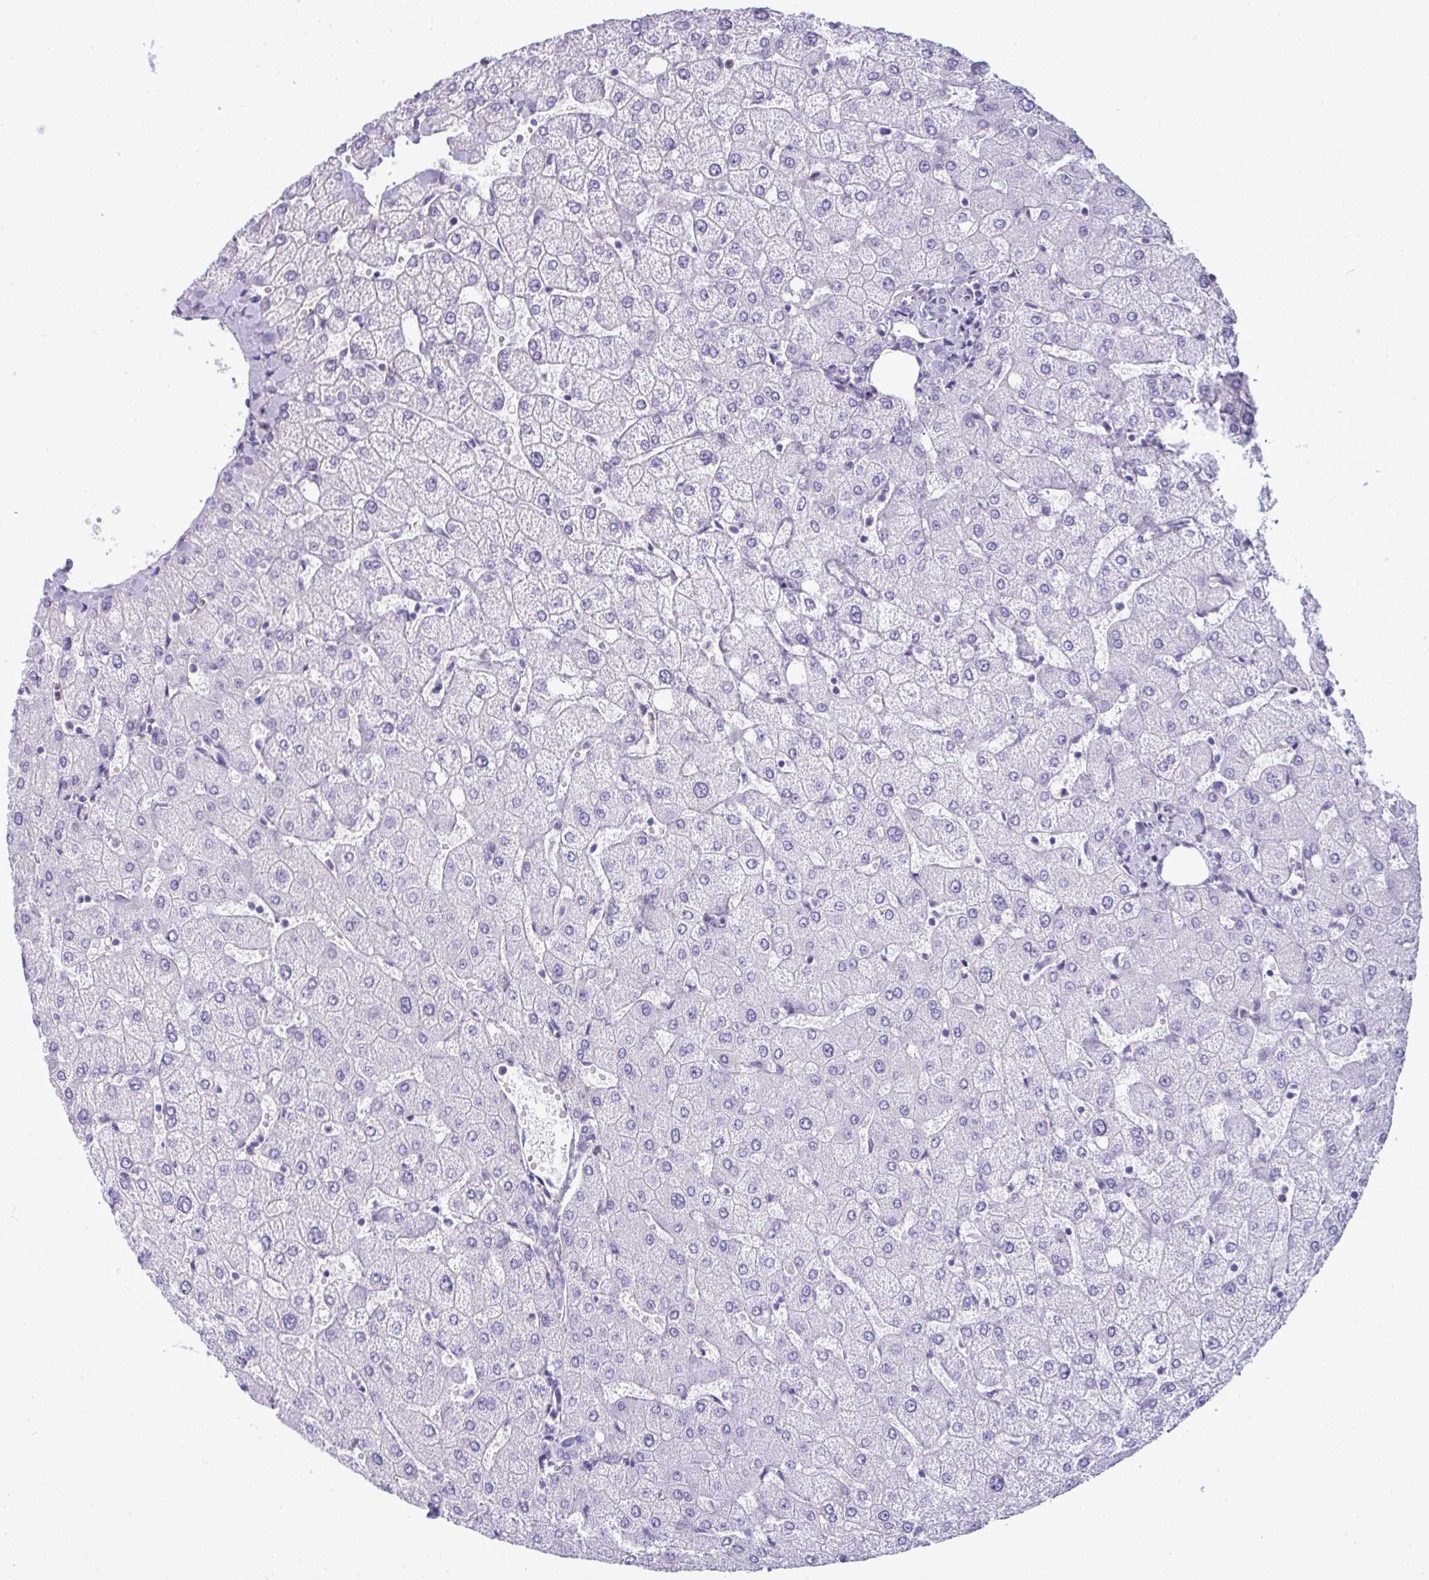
{"staining": {"intensity": "negative", "quantity": "none", "location": "none"}, "tissue": "liver", "cell_type": "Cholangiocytes", "image_type": "normal", "snomed": [{"axis": "morphology", "description": "Normal tissue, NOS"}, {"axis": "topography", "description": "Liver"}], "caption": "High magnification brightfield microscopy of benign liver stained with DAB (brown) and counterstained with hematoxylin (blue): cholangiocytes show no significant staining. Brightfield microscopy of immunohistochemistry (IHC) stained with DAB (3,3'-diaminobenzidine) (brown) and hematoxylin (blue), captured at high magnification.", "gene": "MYH10", "patient": {"sex": "female", "age": 54}}